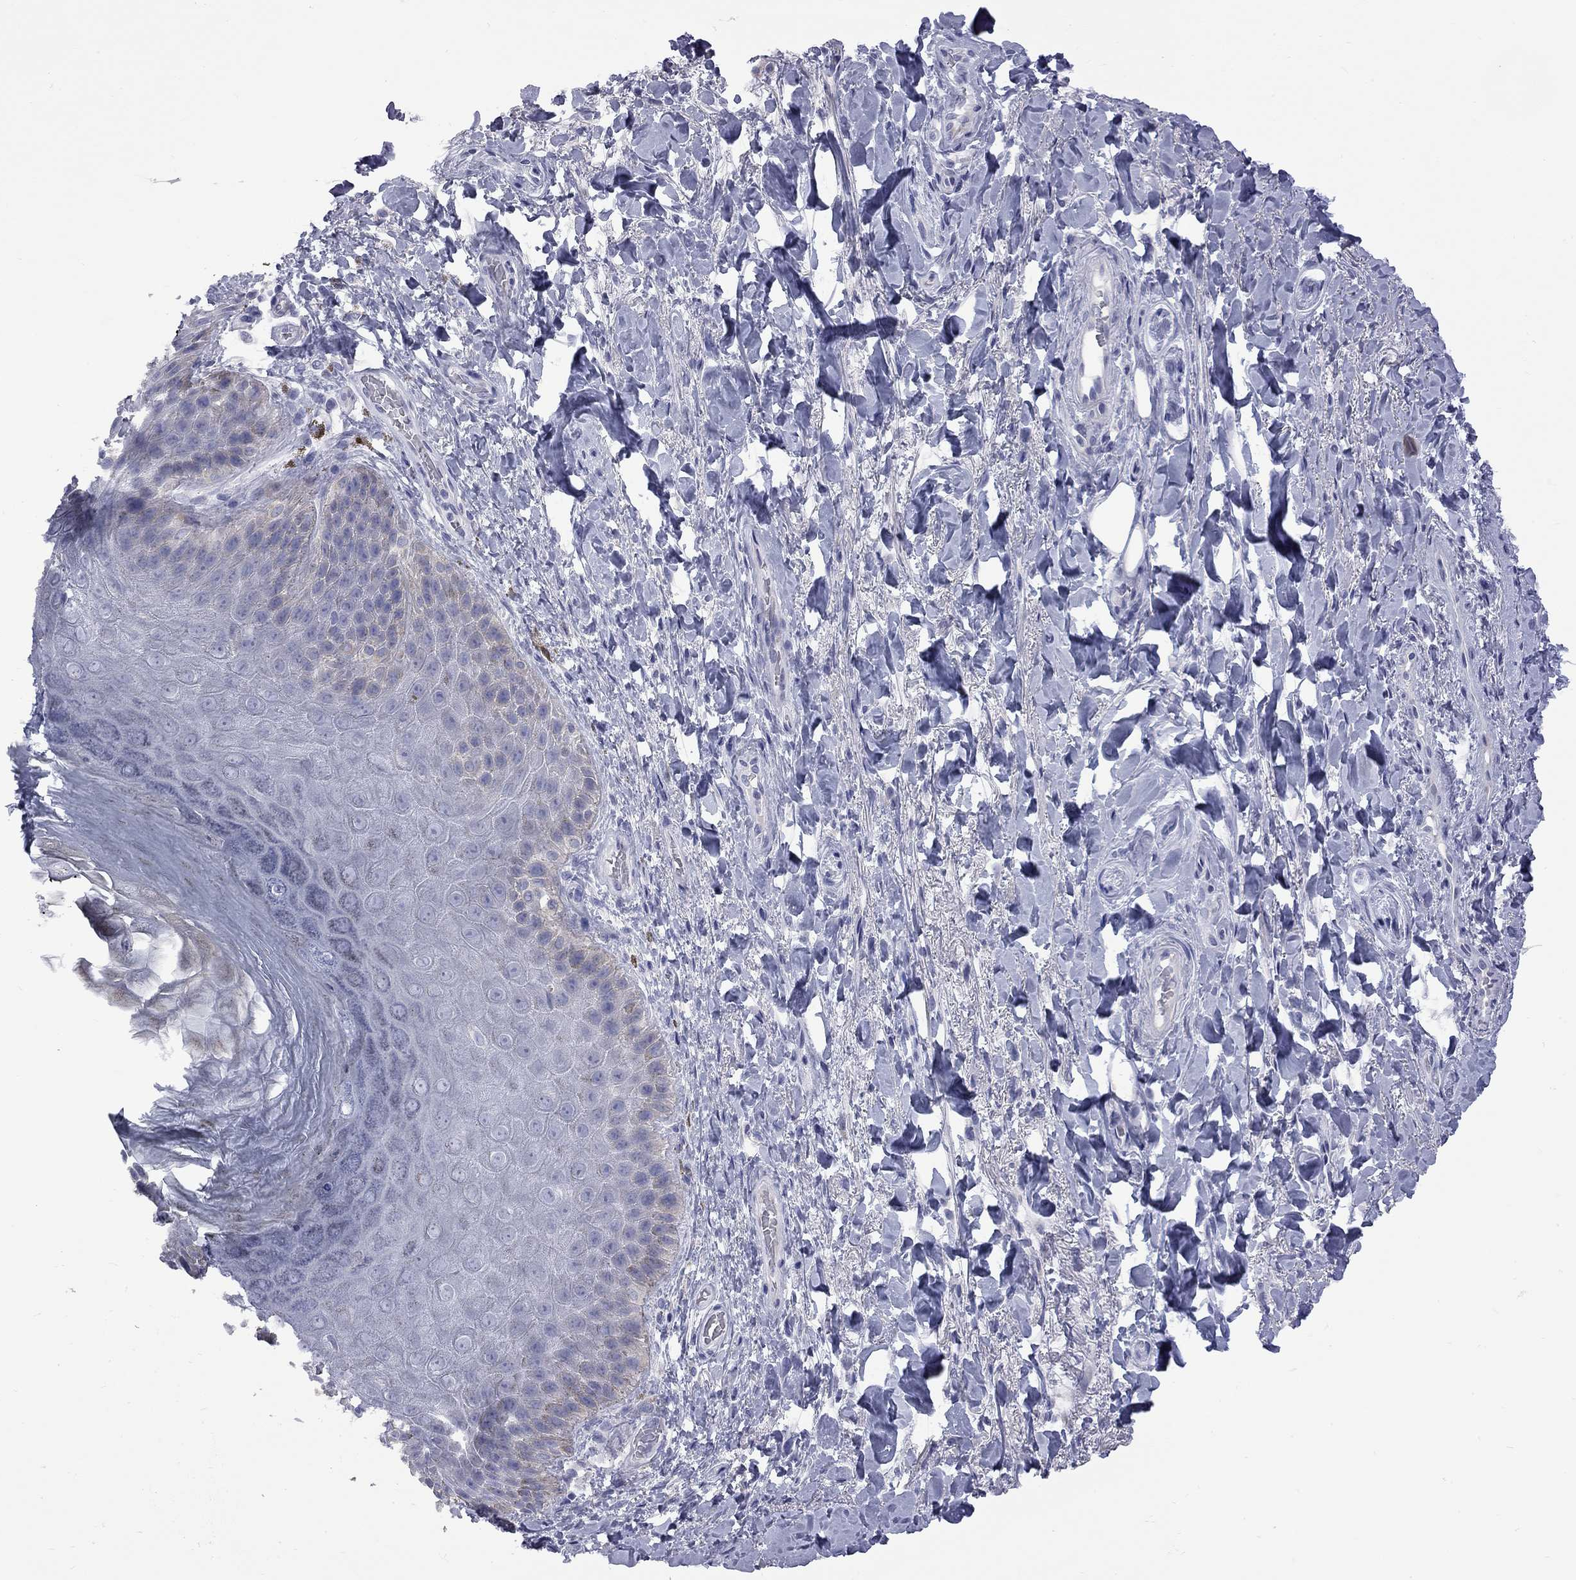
{"staining": {"intensity": "negative", "quantity": "none", "location": "none"}, "tissue": "skin", "cell_type": "Epidermal cells", "image_type": "normal", "snomed": [{"axis": "morphology", "description": "Normal tissue, NOS"}, {"axis": "topography", "description": "Anal"}, {"axis": "topography", "description": "Peripheral nerve tissue"}], "caption": "Epidermal cells show no significant expression in unremarkable skin. (DAB (3,3'-diaminobenzidine) IHC visualized using brightfield microscopy, high magnification).", "gene": "ABCB4", "patient": {"sex": "male", "age": 53}}